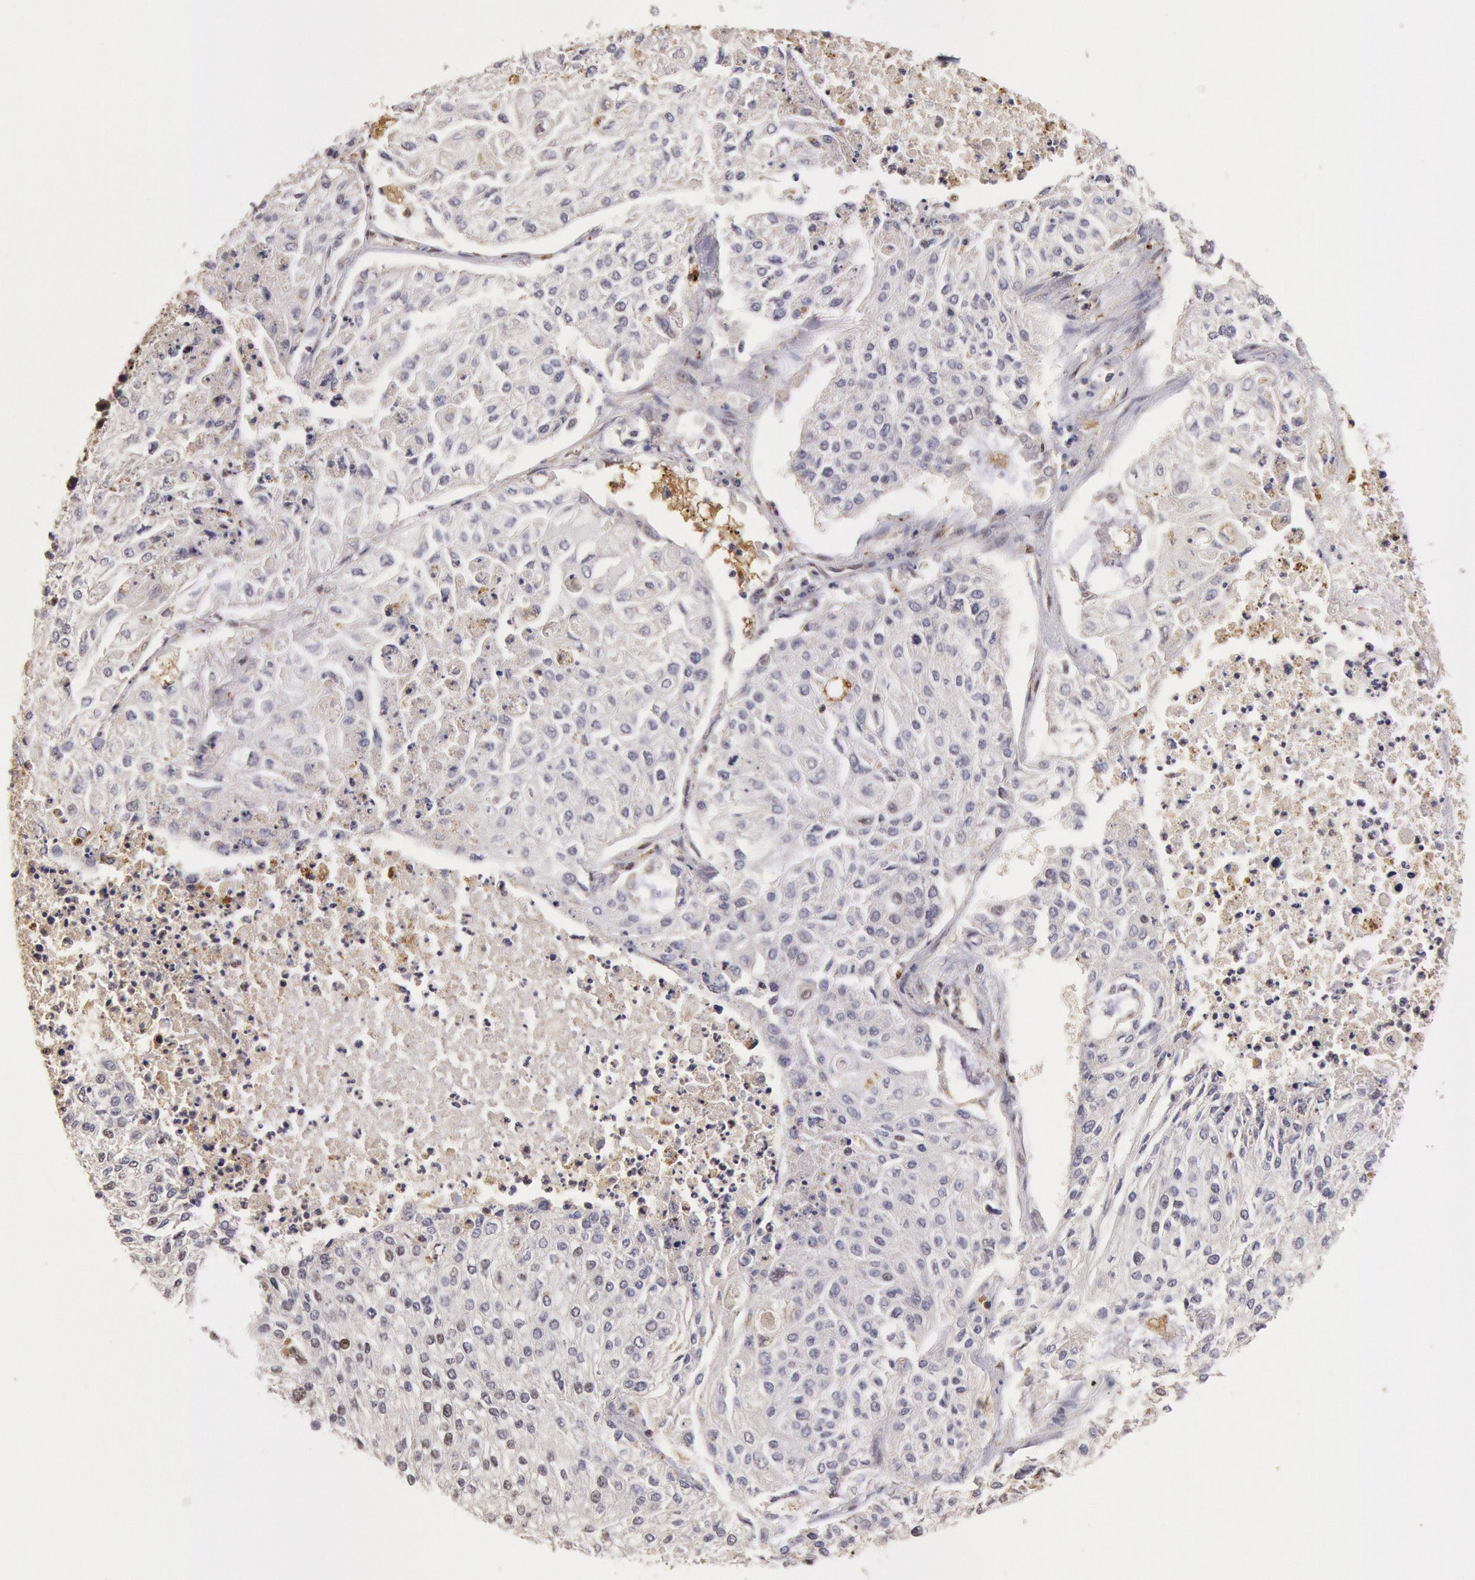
{"staining": {"intensity": "negative", "quantity": "none", "location": "none"}, "tissue": "lung cancer", "cell_type": "Tumor cells", "image_type": "cancer", "snomed": [{"axis": "morphology", "description": "Squamous cell carcinoma, NOS"}, {"axis": "topography", "description": "Lung"}], "caption": "High magnification brightfield microscopy of lung cancer stained with DAB (brown) and counterstained with hematoxylin (blue): tumor cells show no significant staining.", "gene": "LIG4", "patient": {"sex": "male", "age": 75}}